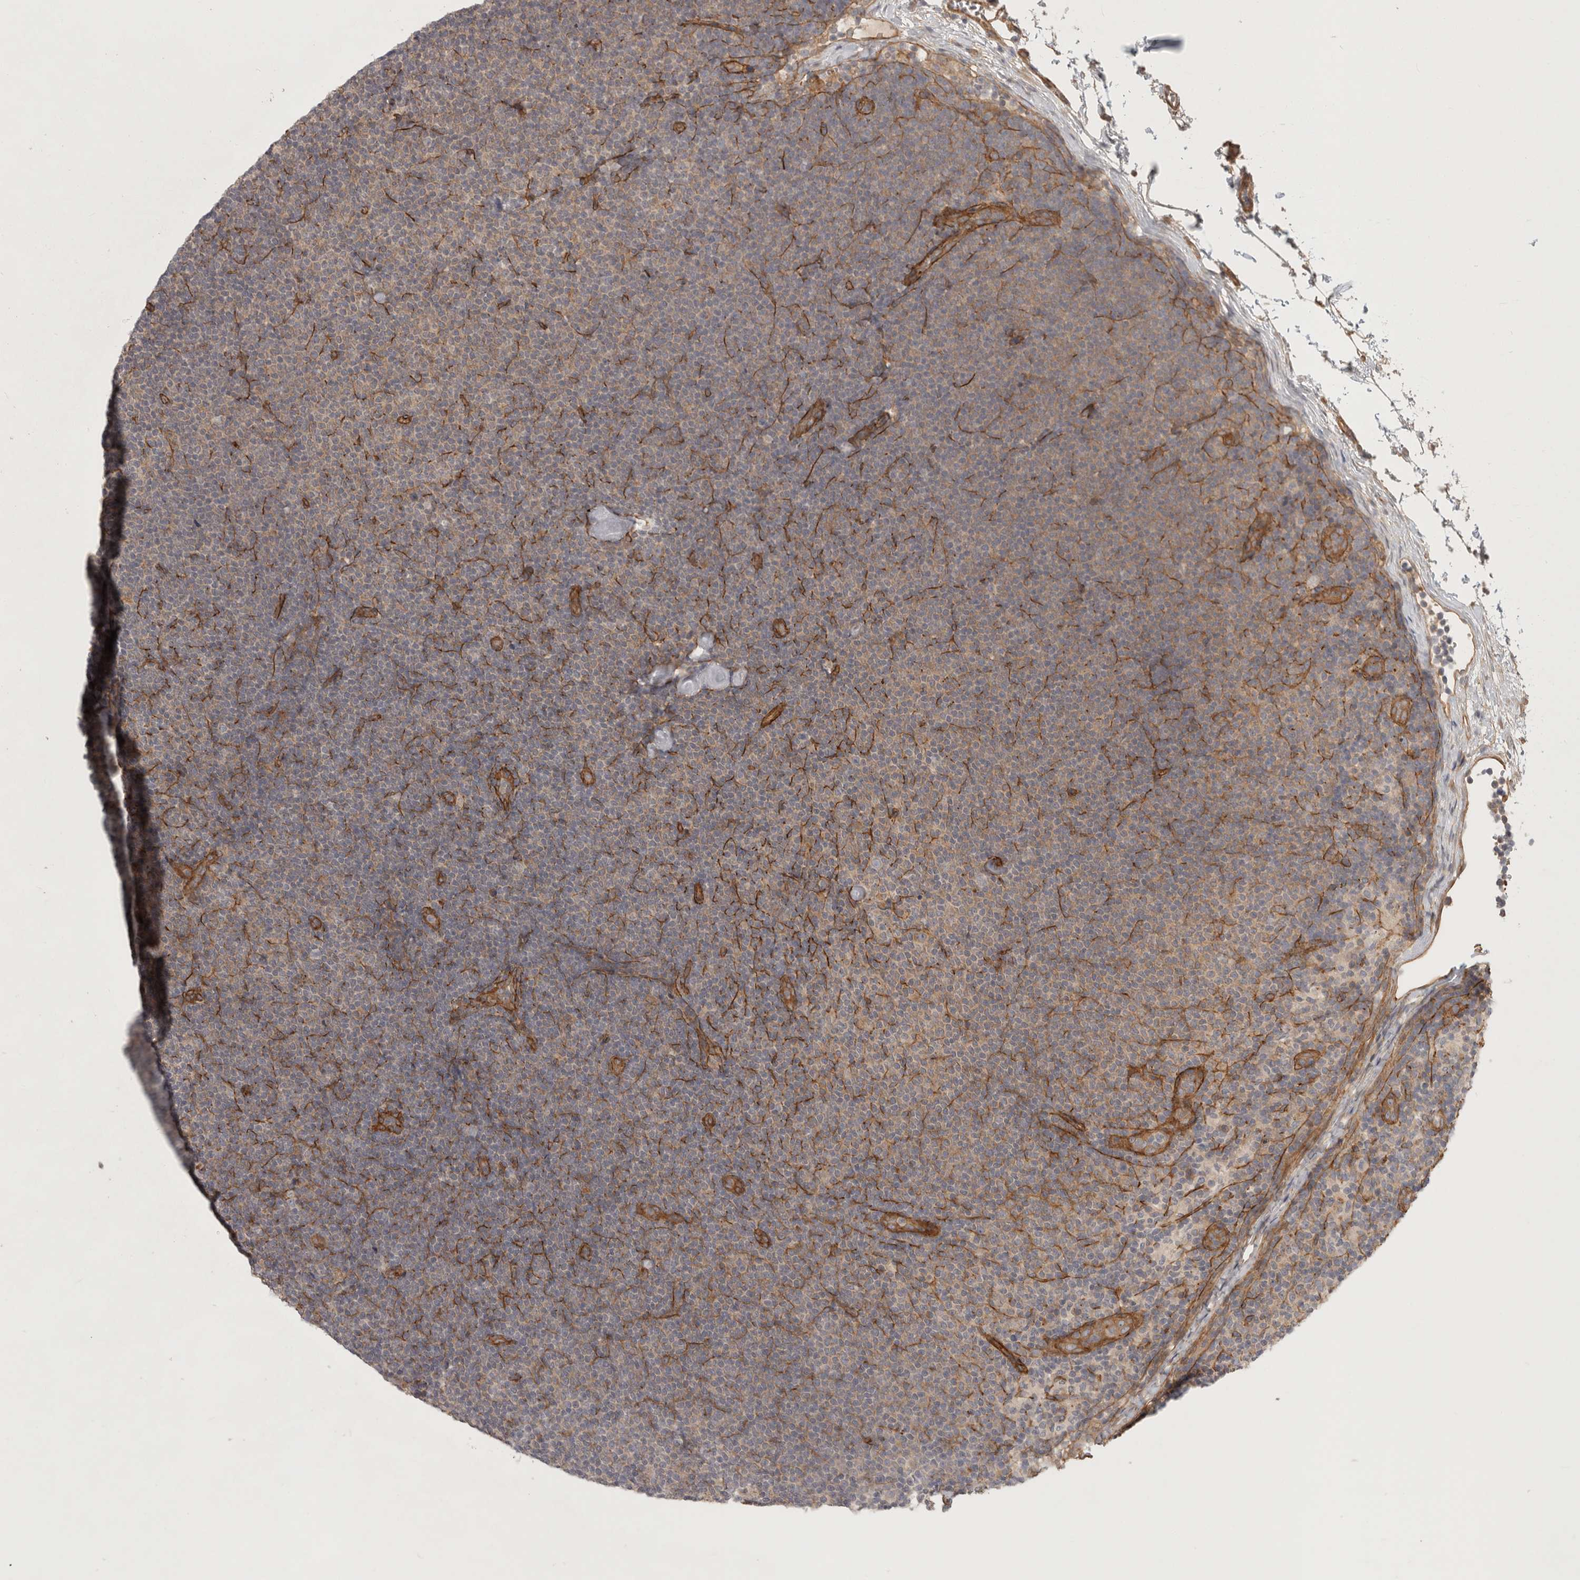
{"staining": {"intensity": "weak", "quantity": ">75%", "location": "cytoplasmic/membranous"}, "tissue": "lymphoma", "cell_type": "Tumor cells", "image_type": "cancer", "snomed": [{"axis": "morphology", "description": "Malignant lymphoma, non-Hodgkin's type, Low grade"}, {"axis": "topography", "description": "Lymph node"}], "caption": "IHC (DAB) staining of lymphoma shows weak cytoplasmic/membranous protein positivity in about >75% of tumor cells. The protein of interest is shown in brown color, while the nuclei are stained blue.", "gene": "LONRF1", "patient": {"sex": "female", "age": 53}}